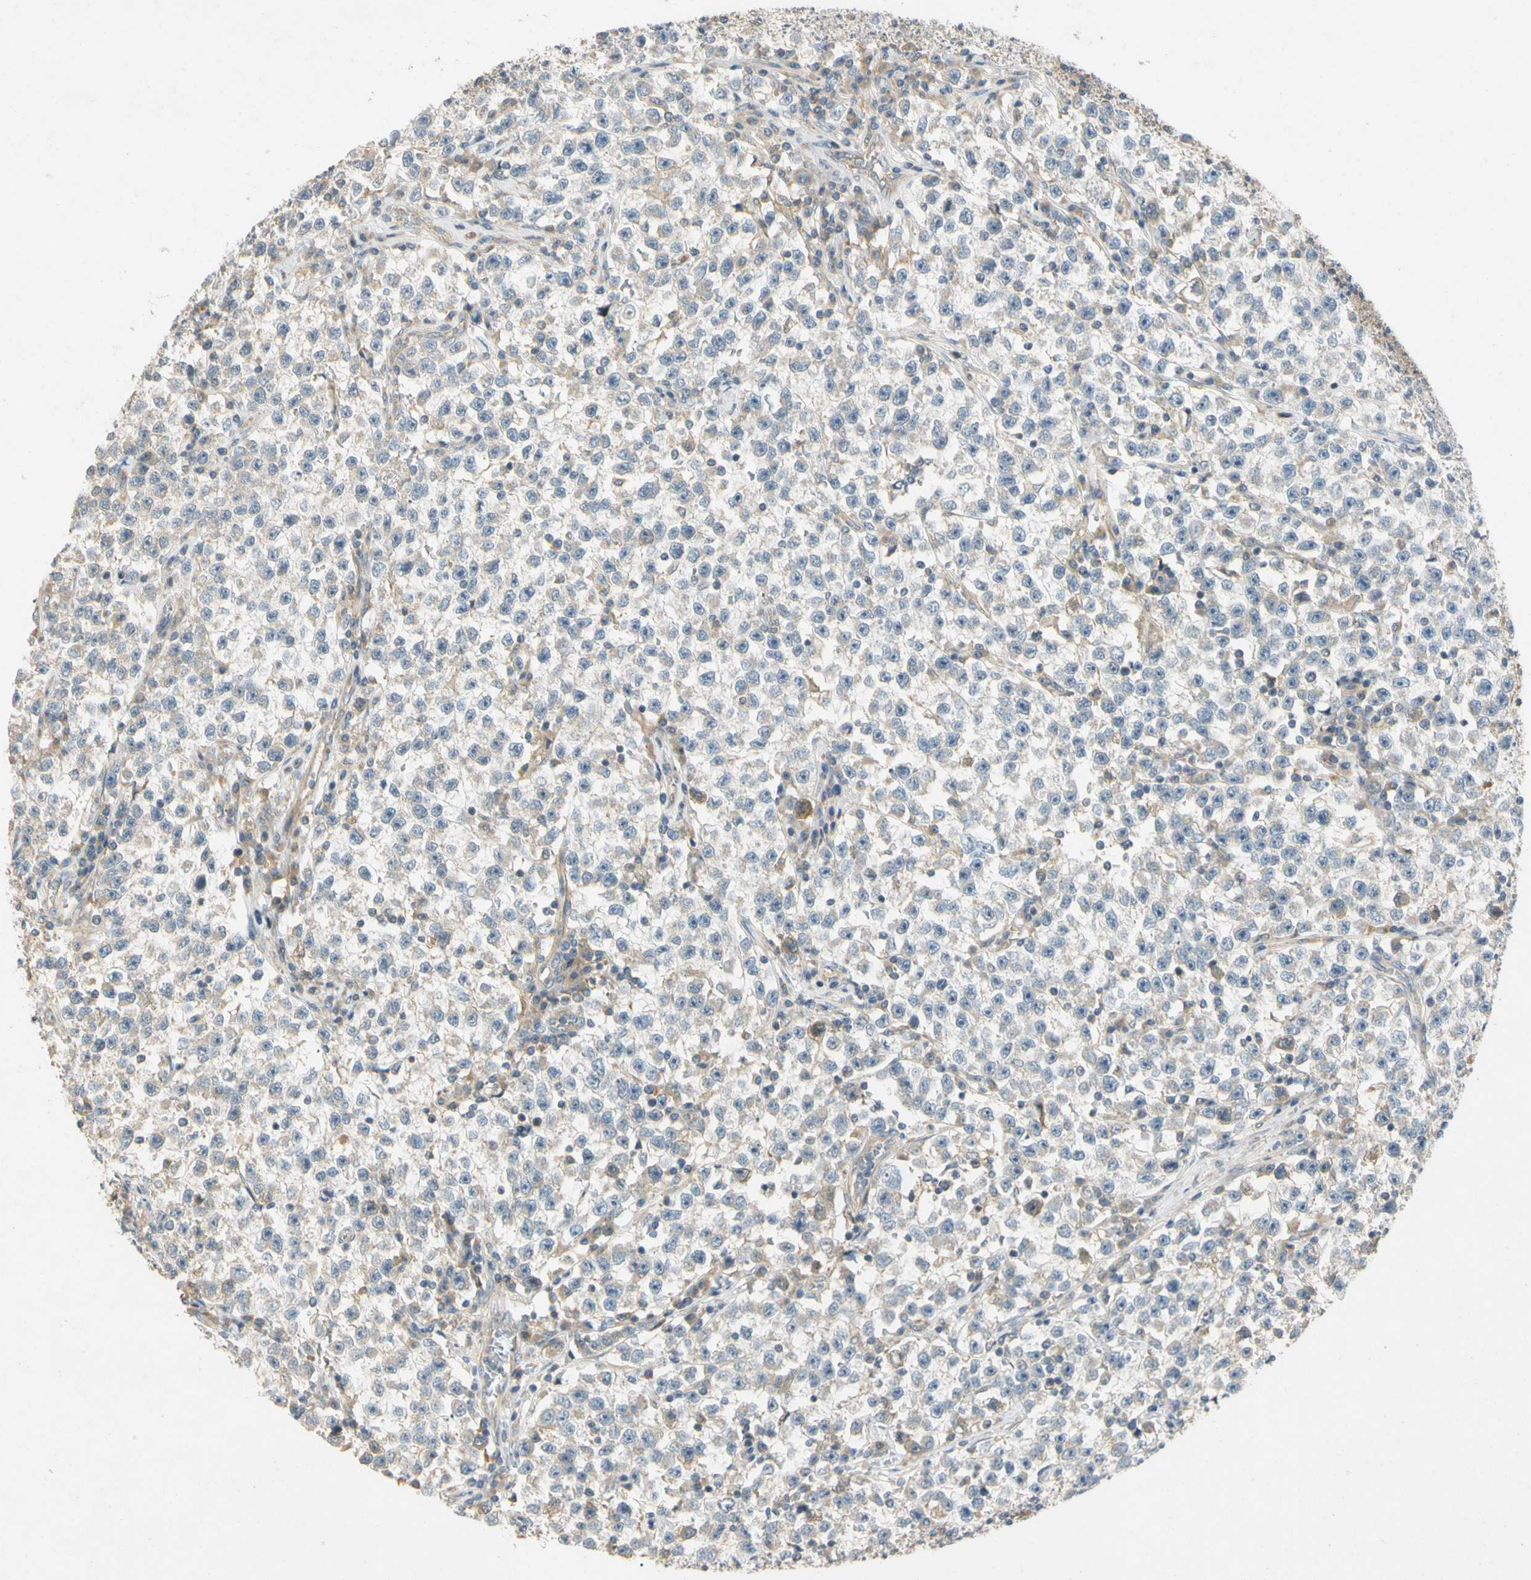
{"staining": {"intensity": "weak", "quantity": "<25%", "location": "cytoplasmic/membranous"}, "tissue": "testis cancer", "cell_type": "Tumor cells", "image_type": "cancer", "snomed": [{"axis": "morphology", "description": "Seminoma, NOS"}, {"axis": "topography", "description": "Testis"}], "caption": "The photomicrograph demonstrates no significant staining in tumor cells of testis cancer (seminoma).", "gene": "GATD1", "patient": {"sex": "male", "age": 22}}